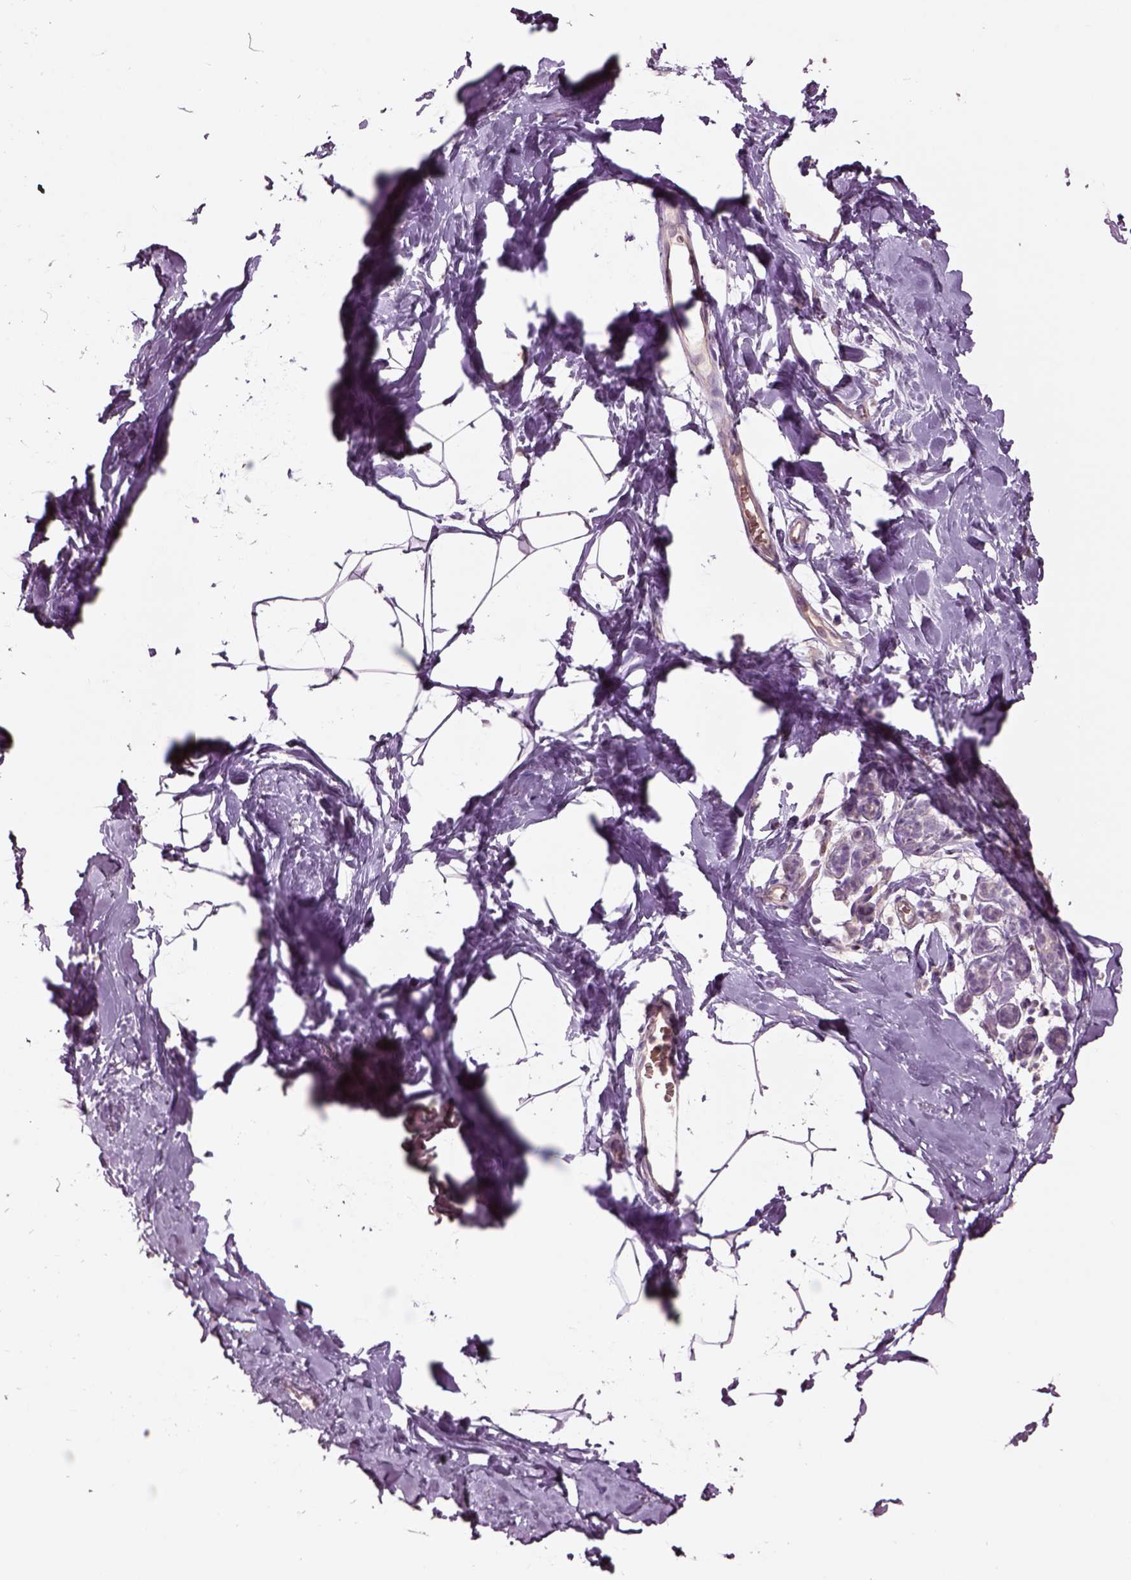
{"staining": {"intensity": "negative", "quantity": "none", "location": "none"}, "tissue": "breast", "cell_type": "Adipocytes", "image_type": "normal", "snomed": [{"axis": "morphology", "description": "Normal tissue, NOS"}, {"axis": "topography", "description": "Breast"}], "caption": "This is an immunohistochemistry (IHC) photomicrograph of unremarkable human breast. There is no expression in adipocytes.", "gene": "DUOXA2", "patient": {"sex": "female", "age": 32}}